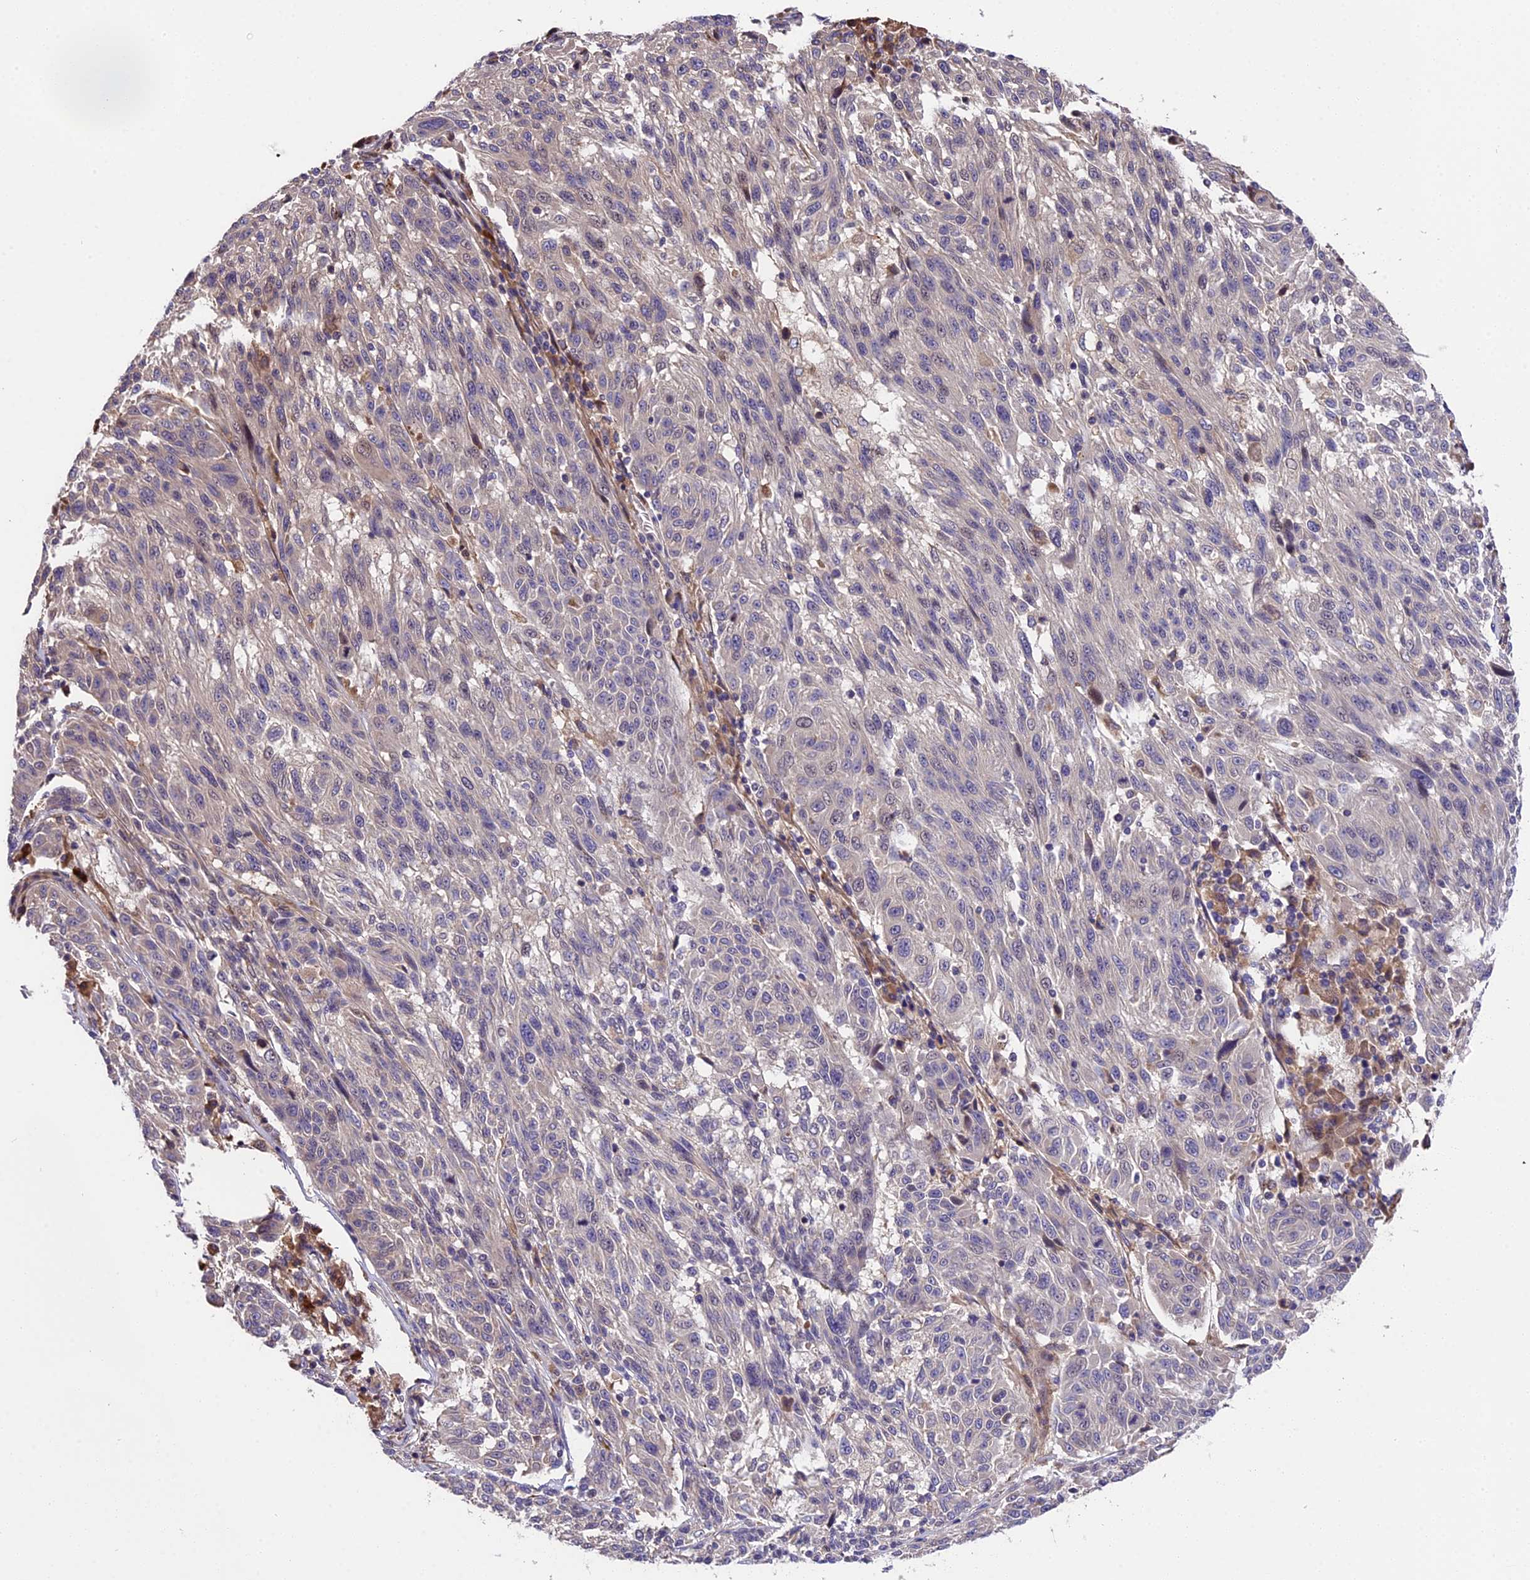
{"staining": {"intensity": "negative", "quantity": "none", "location": "none"}, "tissue": "melanoma", "cell_type": "Tumor cells", "image_type": "cancer", "snomed": [{"axis": "morphology", "description": "Malignant melanoma, NOS"}, {"axis": "topography", "description": "Skin"}], "caption": "Tumor cells are negative for protein expression in human melanoma.", "gene": "ABCC10", "patient": {"sex": "male", "age": 53}}